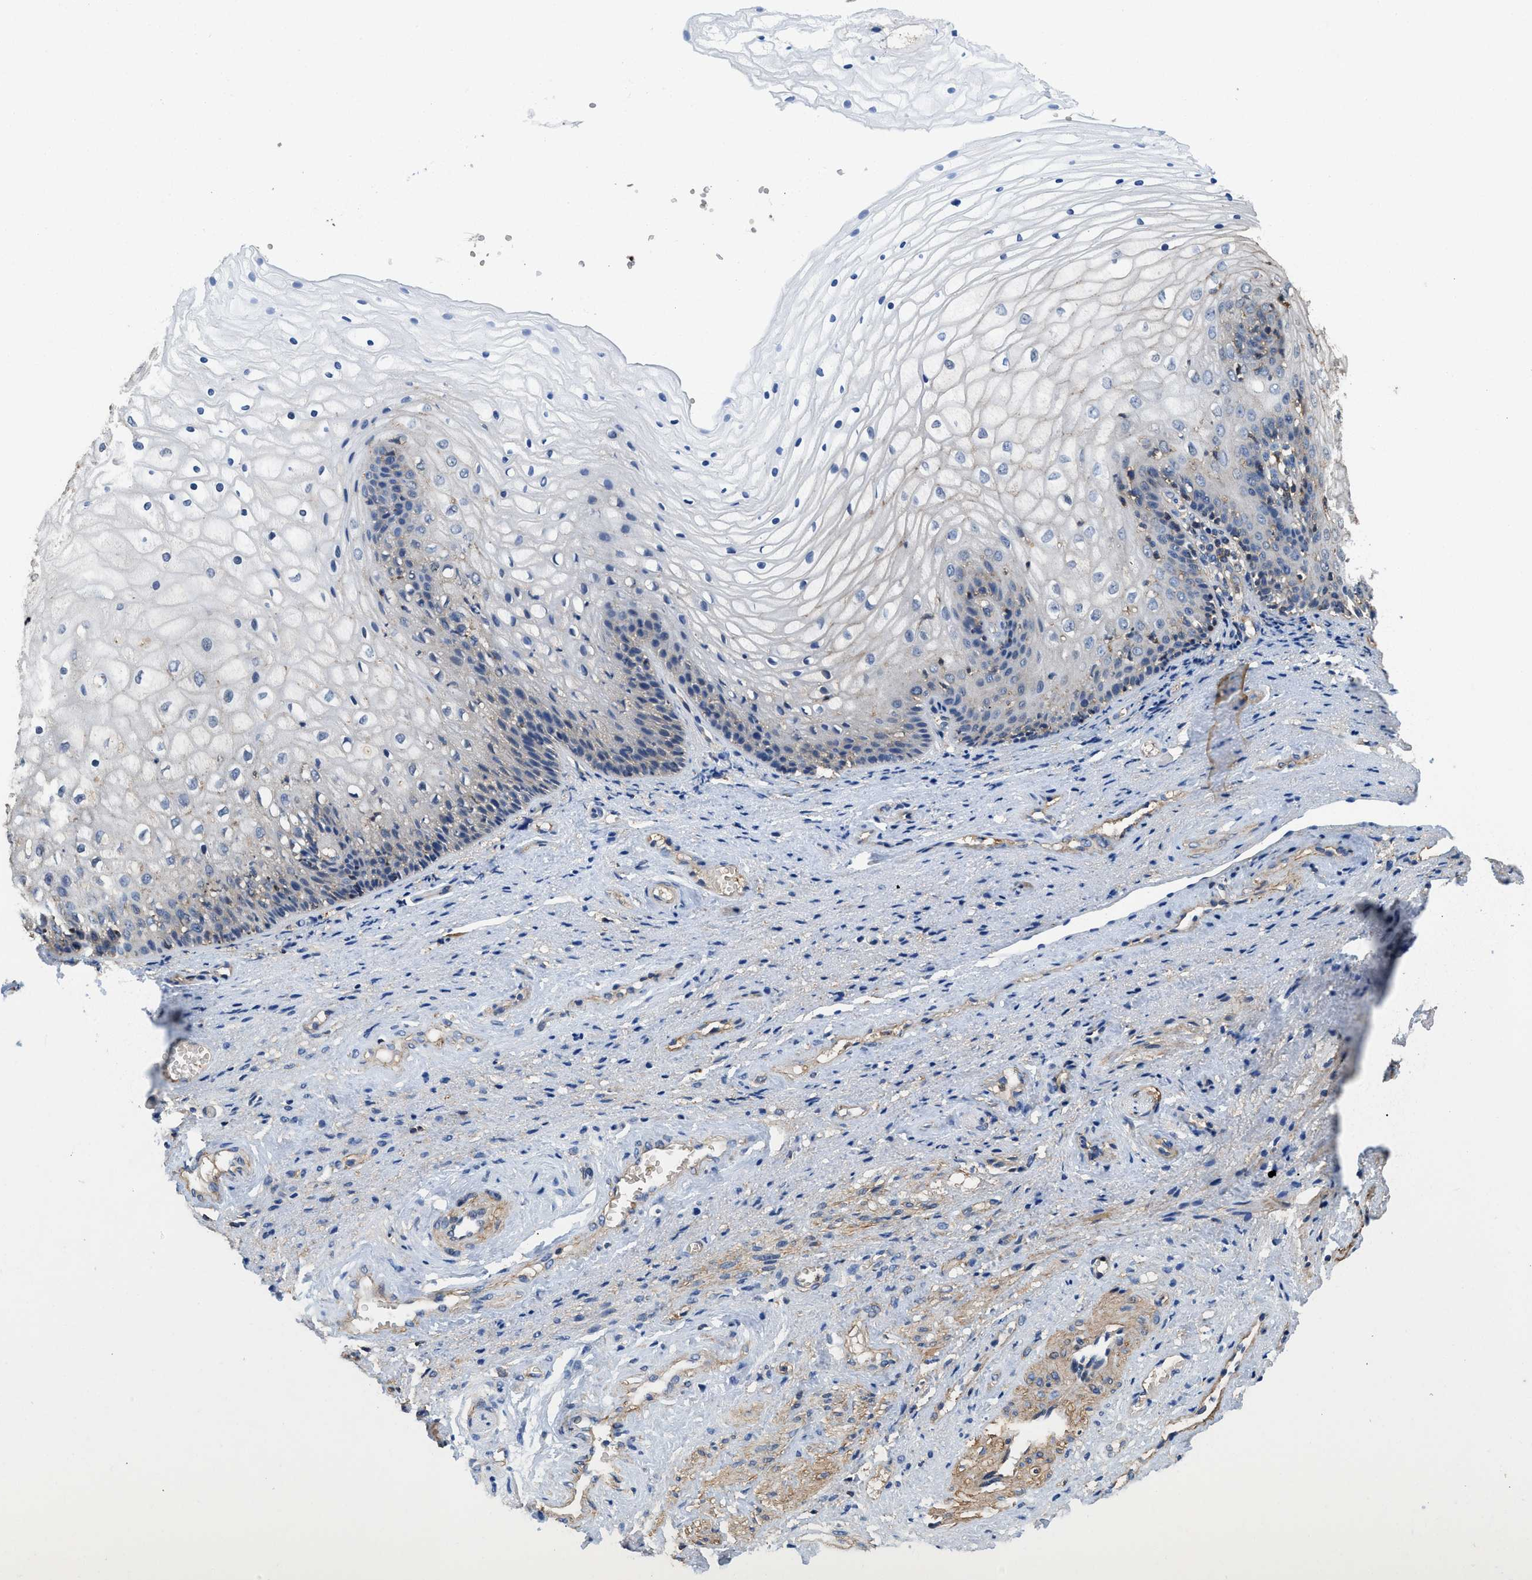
{"staining": {"intensity": "negative", "quantity": "none", "location": "none"}, "tissue": "vagina", "cell_type": "Squamous epithelial cells", "image_type": "normal", "snomed": [{"axis": "morphology", "description": "Normal tissue, NOS"}, {"axis": "topography", "description": "Vagina"}], "caption": "Benign vagina was stained to show a protein in brown. There is no significant expression in squamous epithelial cells. (Brightfield microscopy of DAB immunohistochemistry at high magnification).", "gene": "LINGO2", "patient": {"sex": "female", "age": 34}}